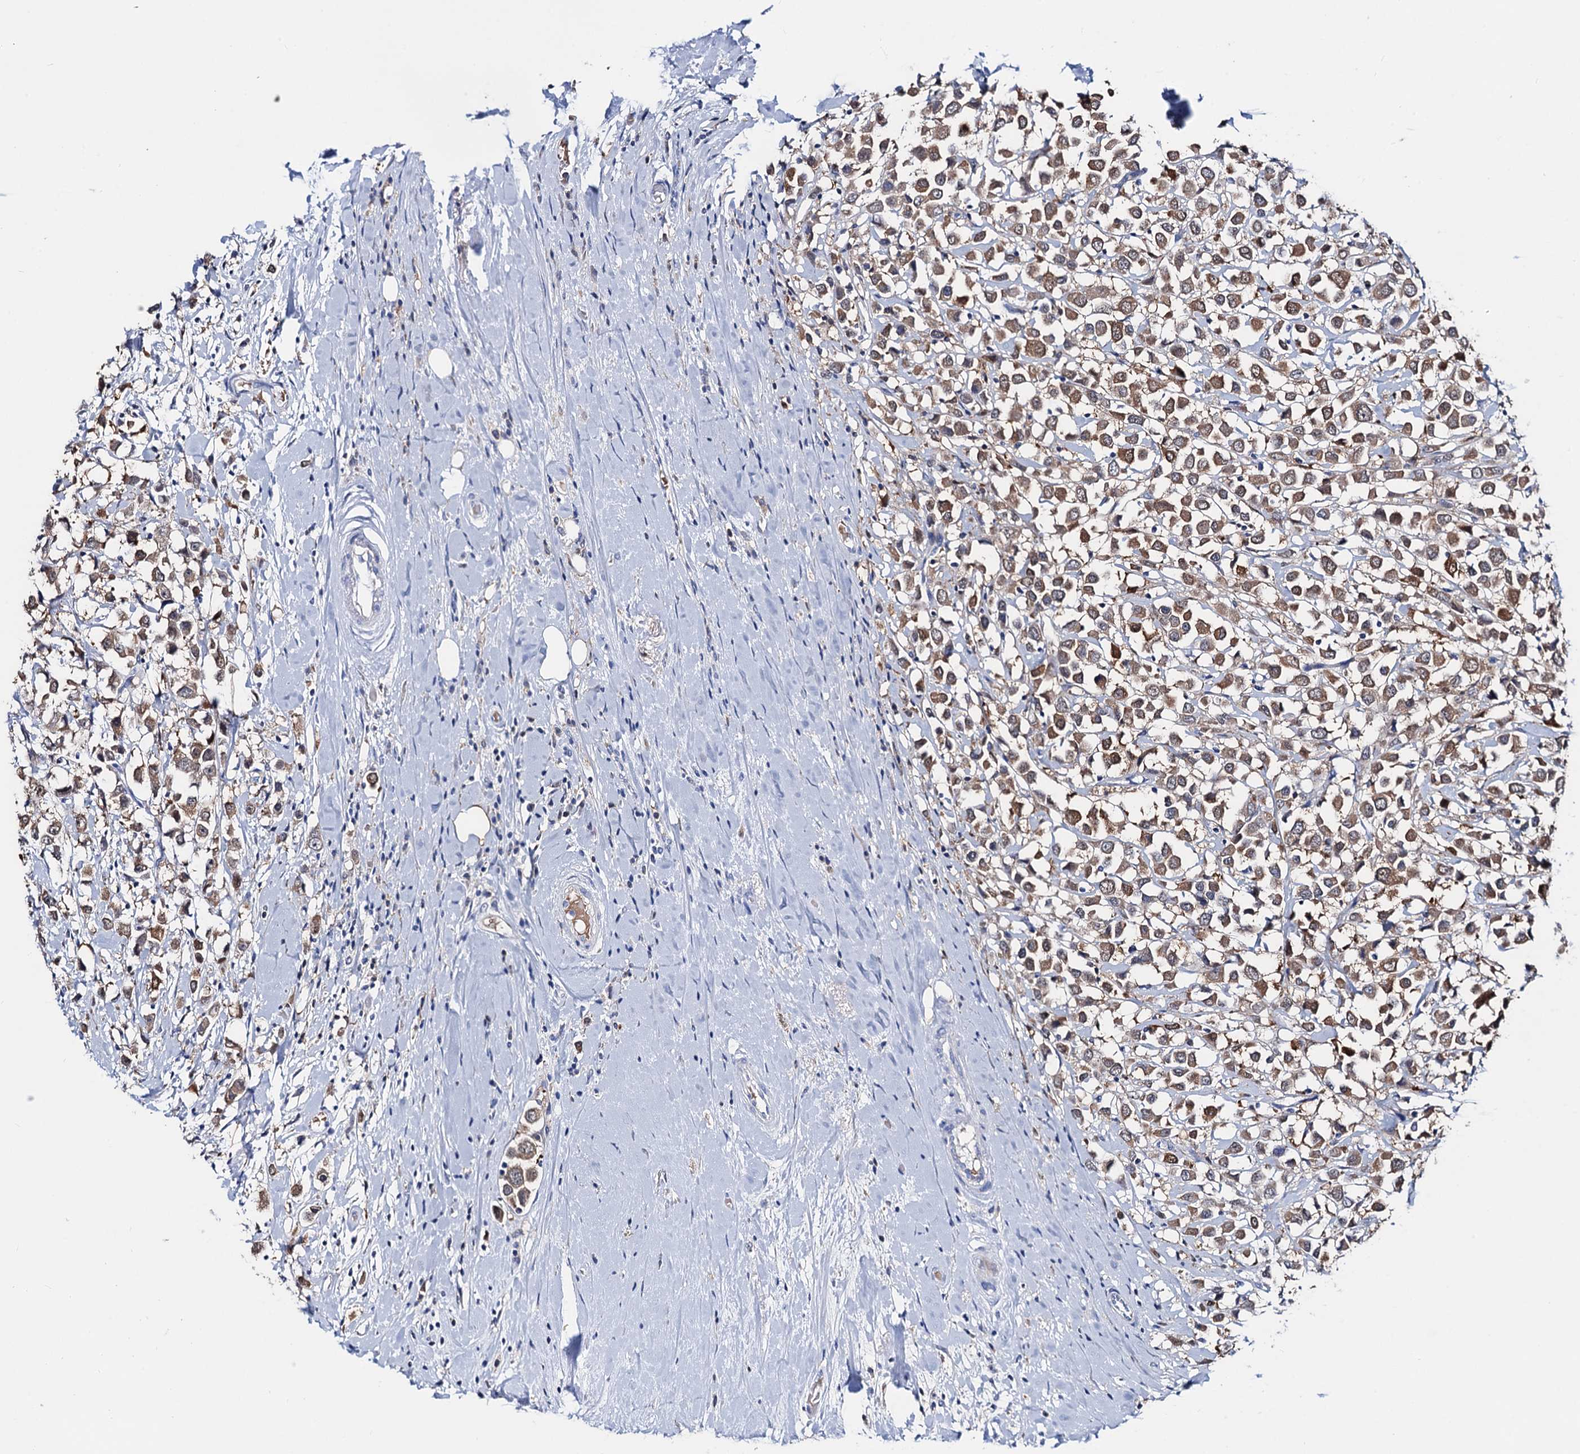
{"staining": {"intensity": "moderate", "quantity": ">75%", "location": "cytoplasmic/membranous"}, "tissue": "breast cancer", "cell_type": "Tumor cells", "image_type": "cancer", "snomed": [{"axis": "morphology", "description": "Duct carcinoma"}, {"axis": "topography", "description": "Breast"}], "caption": "IHC micrograph of breast cancer (invasive ductal carcinoma) stained for a protein (brown), which demonstrates medium levels of moderate cytoplasmic/membranous staining in about >75% of tumor cells.", "gene": "FAH", "patient": {"sex": "female", "age": 61}}